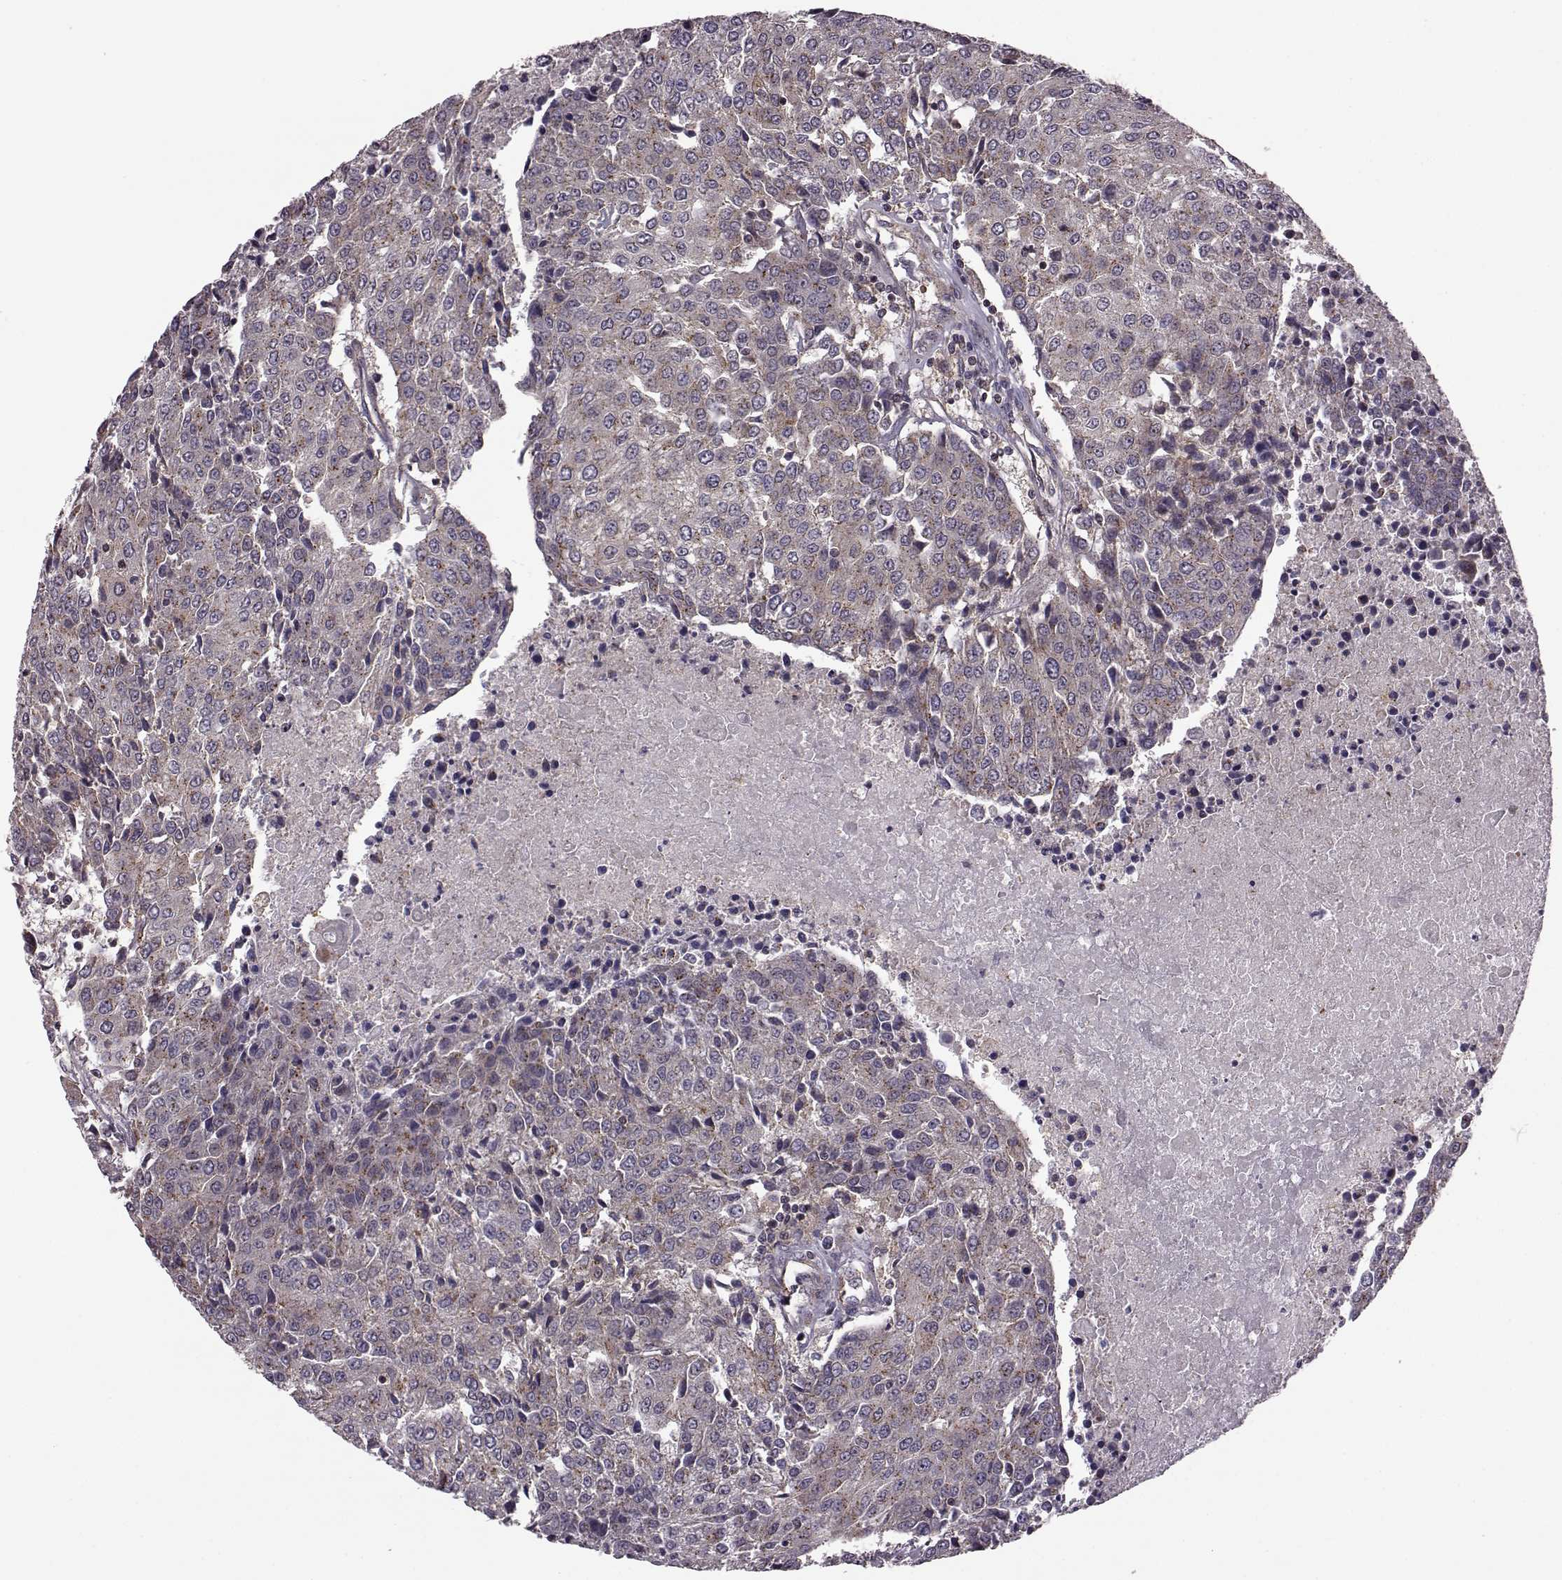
{"staining": {"intensity": "moderate", "quantity": "25%-75%", "location": "cytoplasmic/membranous"}, "tissue": "urothelial cancer", "cell_type": "Tumor cells", "image_type": "cancer", "snomed": [{"axis": "morphology", "description": "Urothelial carcinoma, High grade"}, {"axis": "topography", "description": "Urinary bladder"}], "caption": "Moderate cytoplasmic/membranous protein positivity is present in about 25%-75% of tumor cells in urothelial cancer.", "gene": "FNIP2", "patient": {"sex": "female", "age": 85}}